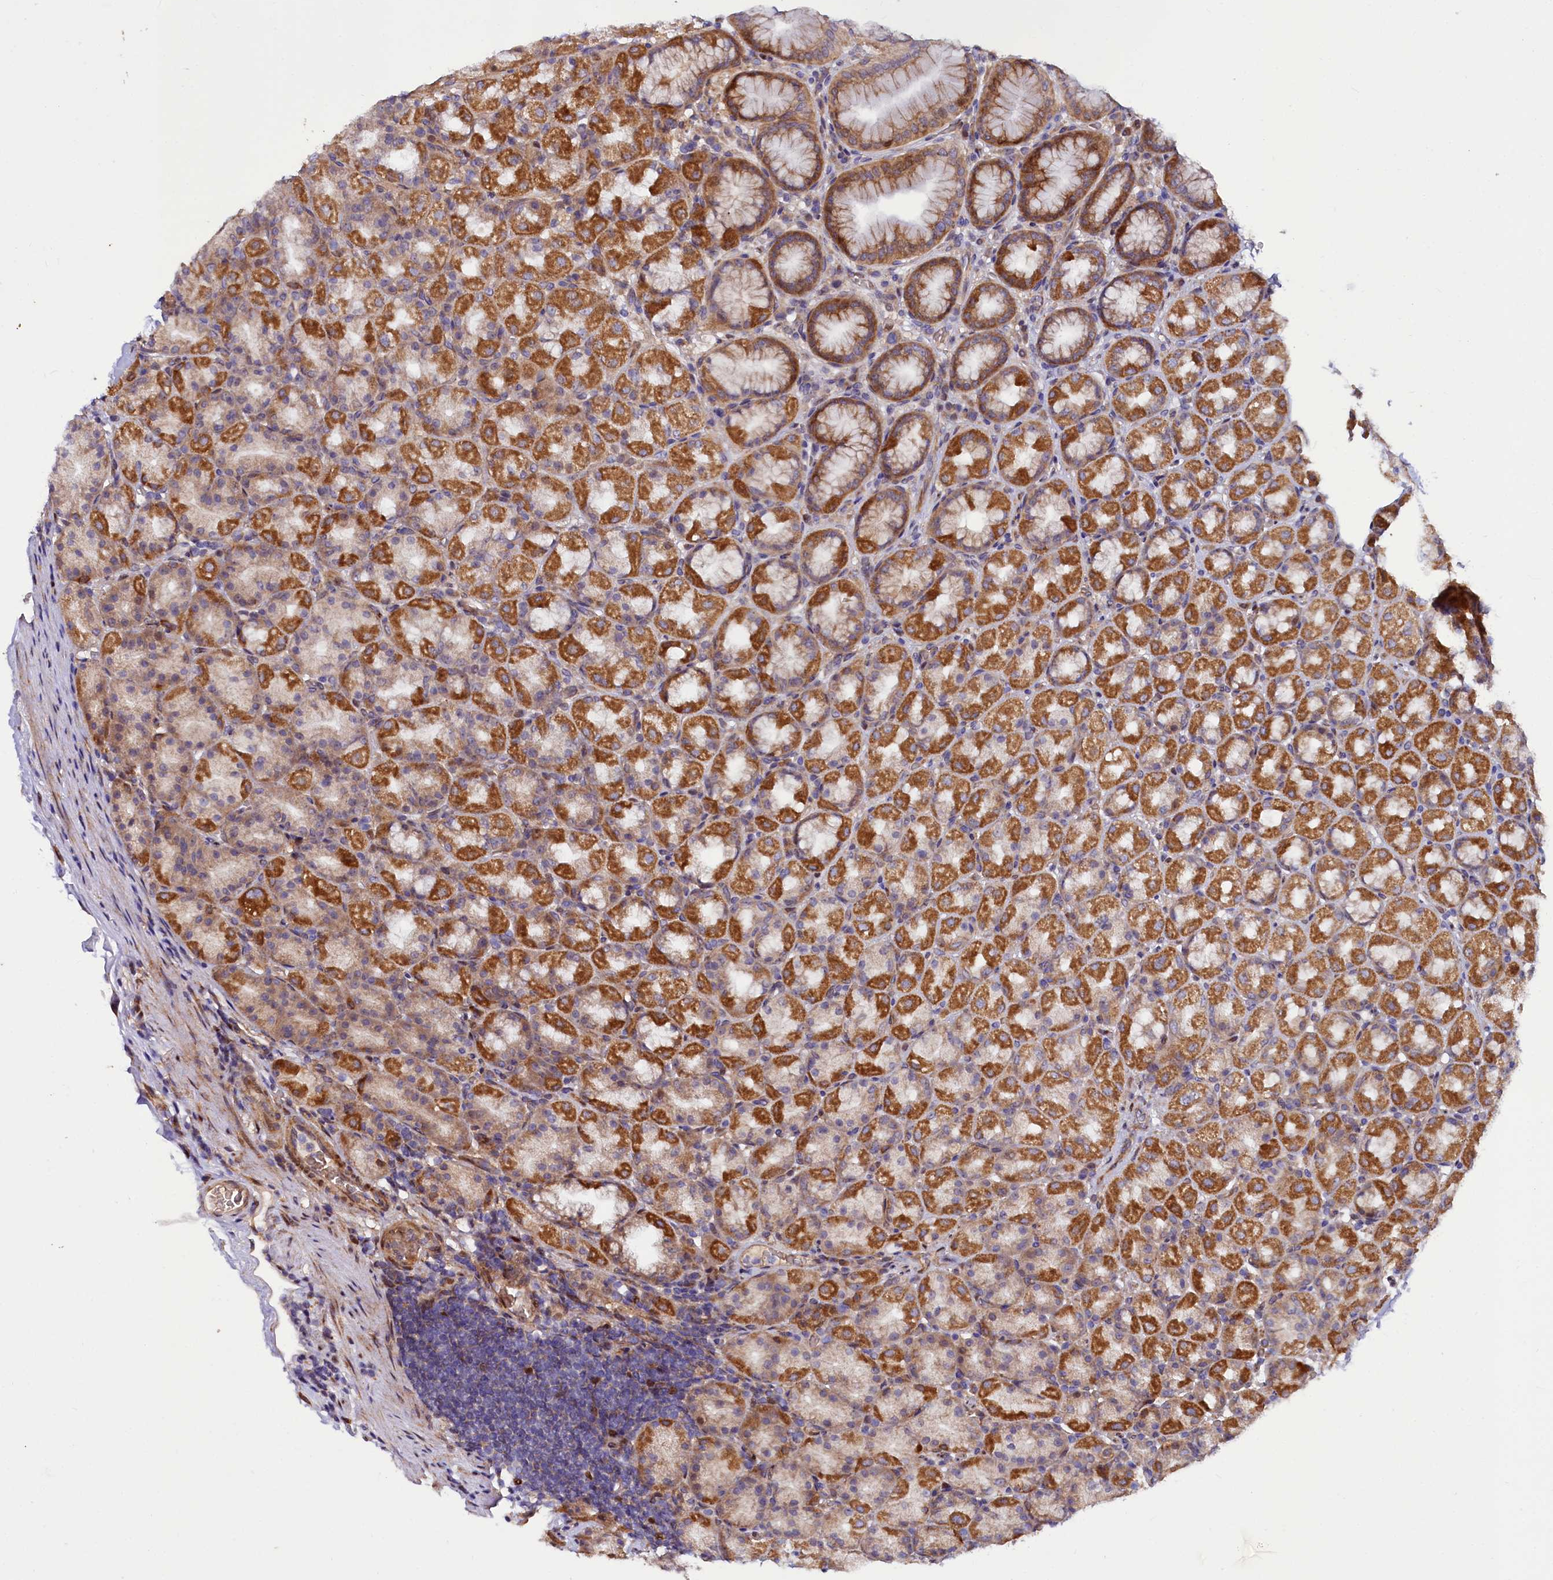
{"staining": {"intensity": "strong", "quantity": ">75%", "location": "cytoplasmic/membranous"}, "tissue": "stomach", "cell_type": "Glandular cells", "image_type": "normal", "snomed": [{"axis": "morphology", "description": "Normal tissue, NOS"}, {"axis": "topography", "description": "Stomach, upper"}], "caption": "IHC (DAB (3,3'-diaminobenzidine)) staining of normal human stomach displays strong cytoplasmic/membranous protein expression in about >75% of glandular cells.", "gene": "PDZRN3", "patient": {"sex": "male", "age": 68}}